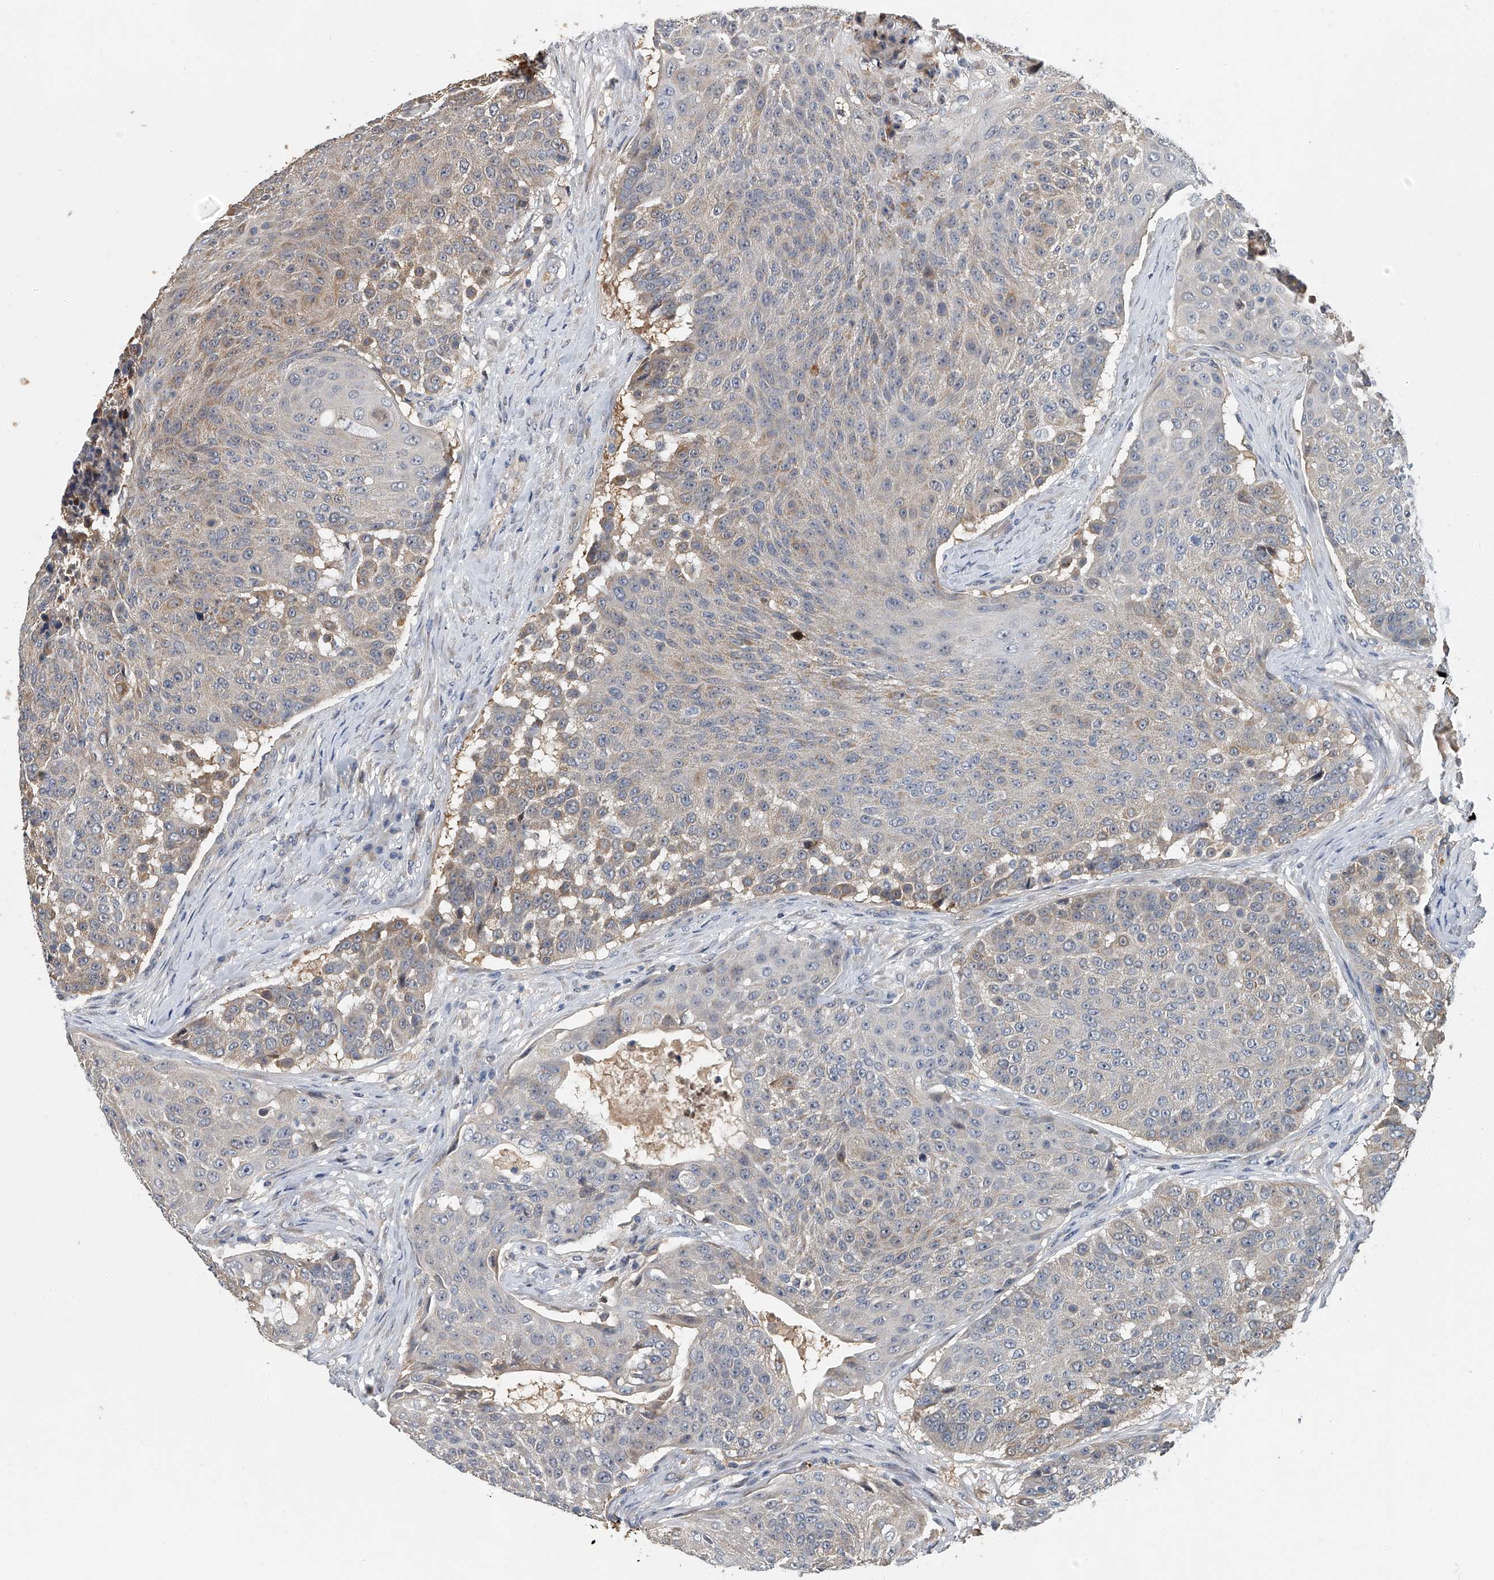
{"staining": {"intensity": "weak", "quantity": "<25%", "location": "cytoplasmic/membranous"}, "tissue": "urothelial cancer", "cell_type": "Tumor cells", "image_type": "cancer", "snomed": [{"axis": "morphology", "description": "Urothelial carcinoma, High grade"}, {"axis": "topography", "description": "Urinary bladder"}], "caption": "DAB immunohistochemical staining of human high-grade urothelial carcinoma exhibits no significant staining in tumor cells.", "gene": "CD200", "patient": {"sex": "female", "age": 63}}